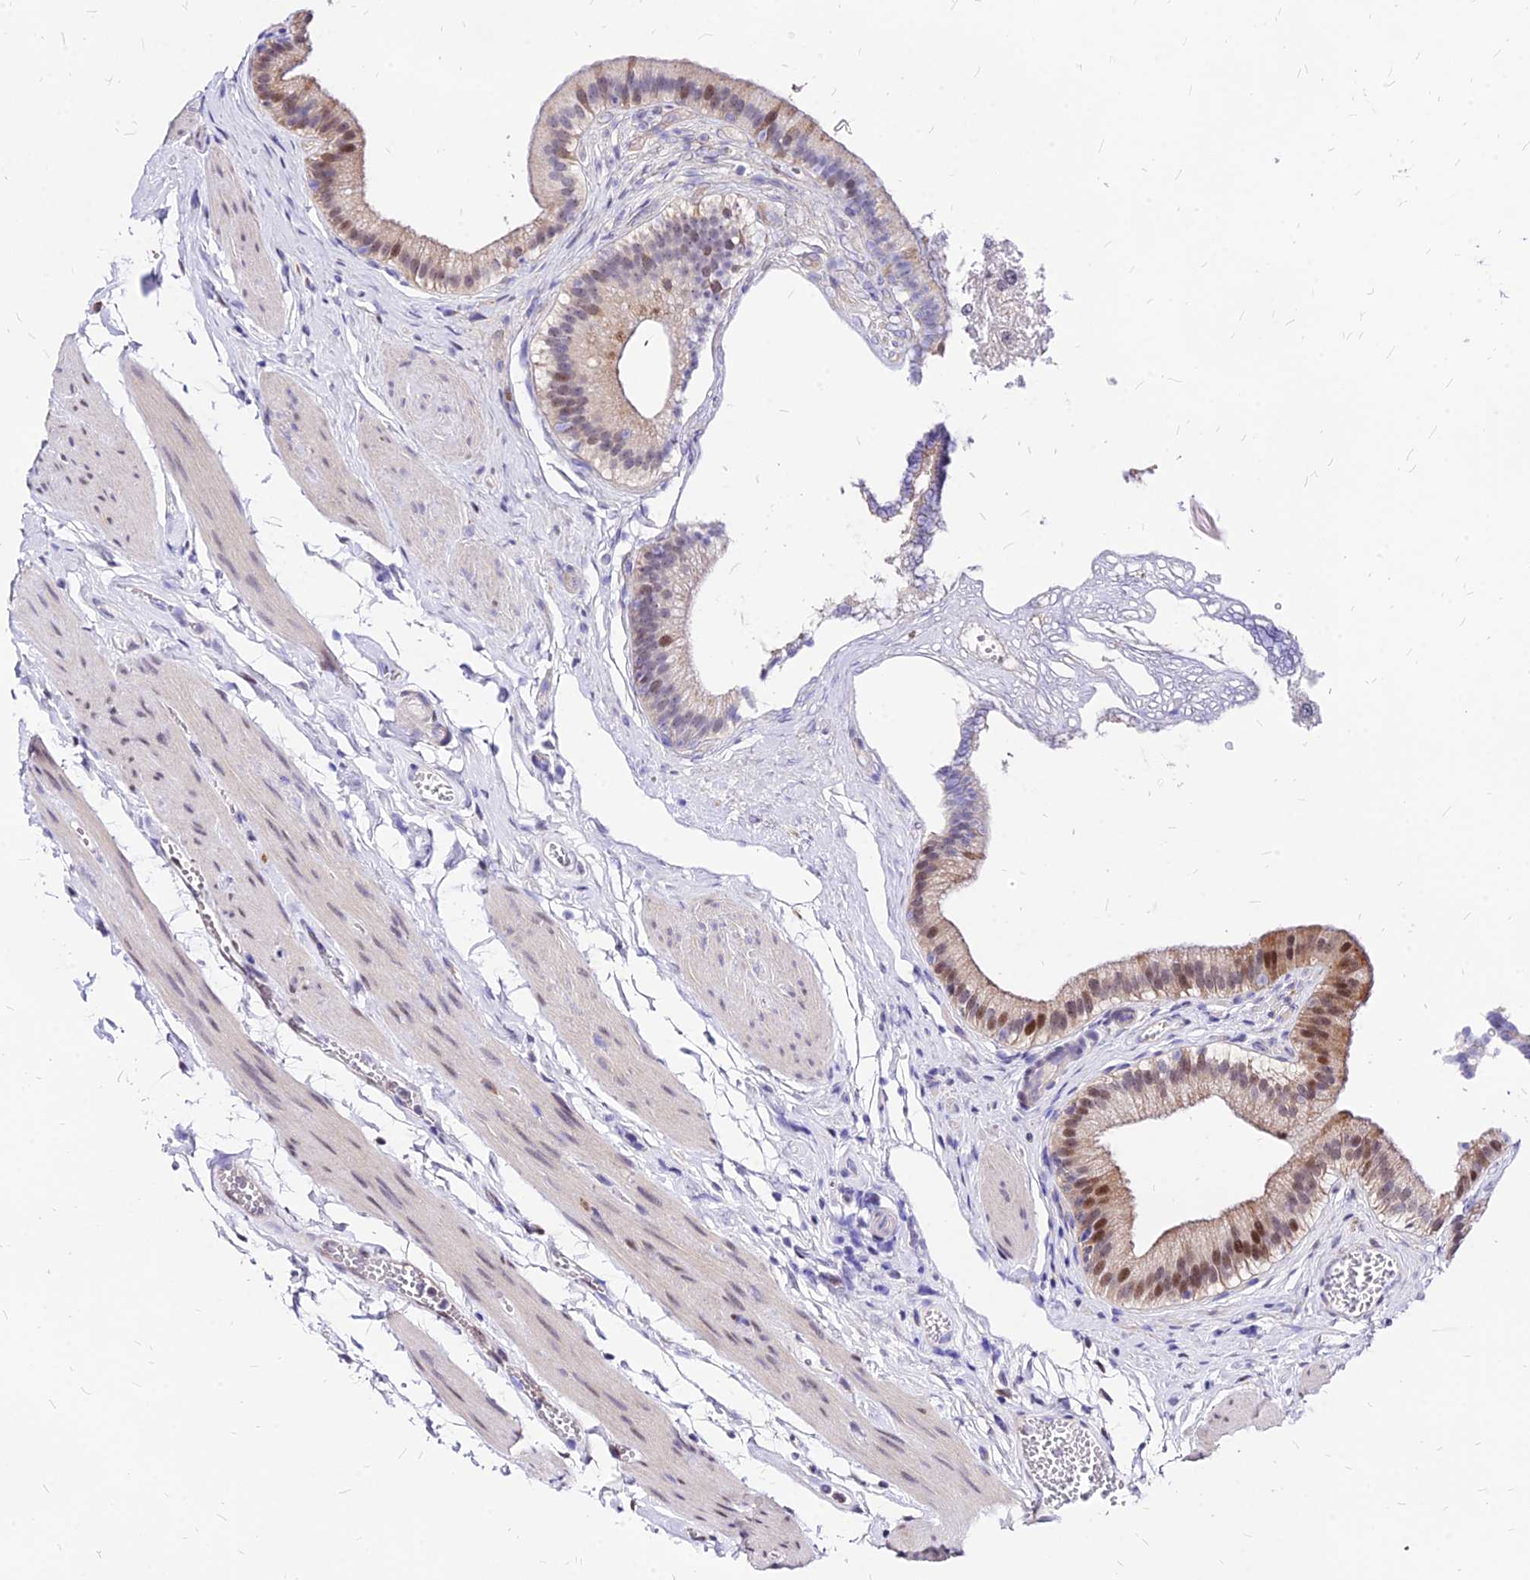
{"staining": {"intensity": "moderate", "quantity": "25%-75%", "location": "cytoplasmic/membranous,nuclear"}, "tissue": "gallbladder", "cell_type": "Glandular cells", "image_type": "normal", "snomed": [{"axis": "morphology", "description": "Normal tissue, NOS"}, {"axis": "topography", "description": "Gallbladder"}], "caption": "This photomicrograph shows immunohistochemistry staining of benign gallbladder, with medium moderate cytoplasmic/membranous,nuclear expression in approximately 25%-75% of glandular cells.", "gene": "DDX55", "patient": {"sex": "female", "age": 54}}